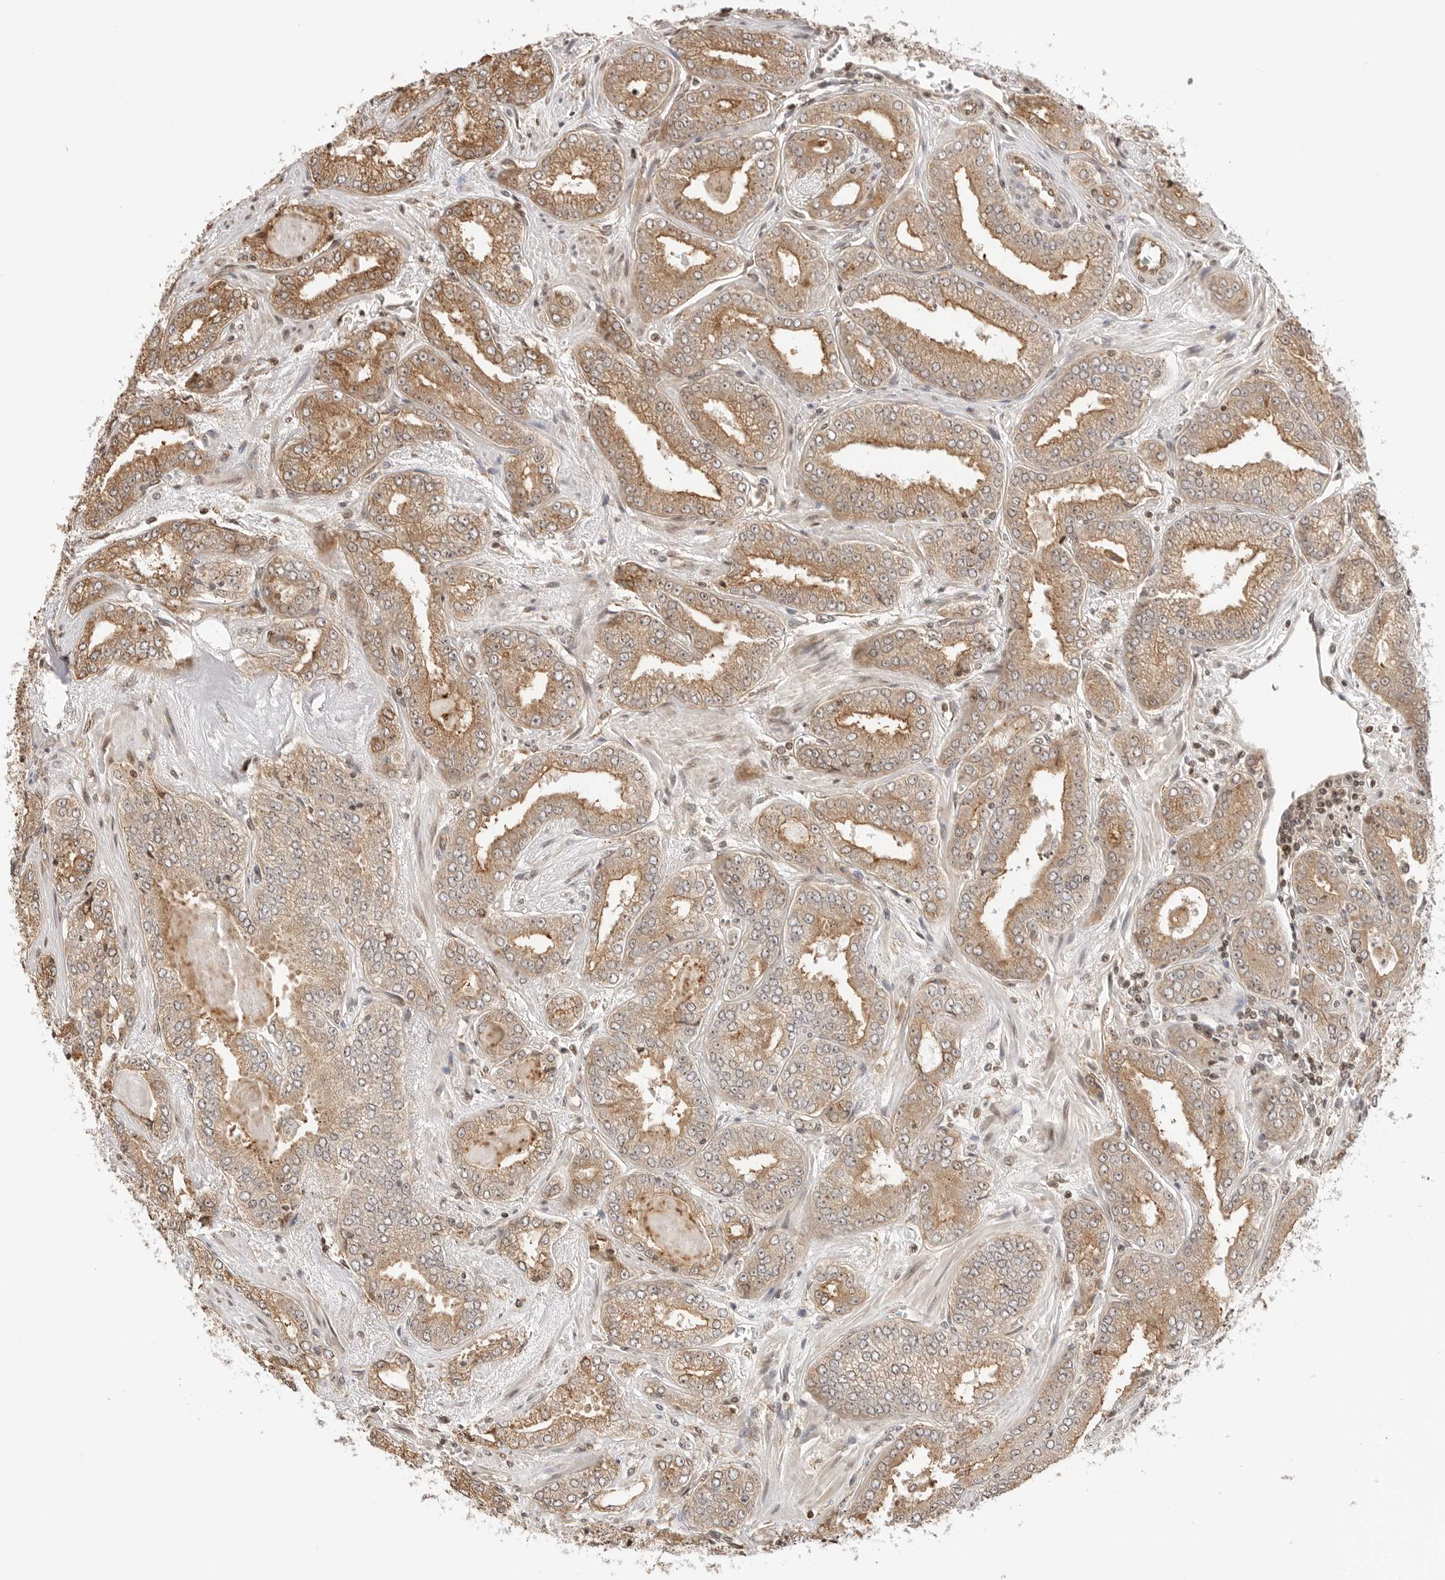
{"staining": {"intensity": "moderate", "quantity": ">75%", "location": "cytoplasmic/membranous"}, "tissue": "prostate cancer", "cell_type": "Tumor cells", "image_type": "cancer", "snomed": [{"axis": "morphology", "description": "Adenocarcinoma, High grade"}, {"axis": "topography", "description": "Prostate"}], "caption": "This is an image of immunohistochemistry (IHC) staining of adenocarcinoma (high-grade) (prostate), which shows moderate positivity in the cytoplasmic/membranous of tumor cells.", "gene": "FKBP14", "patient": {"sex": "male", "age": 71}}